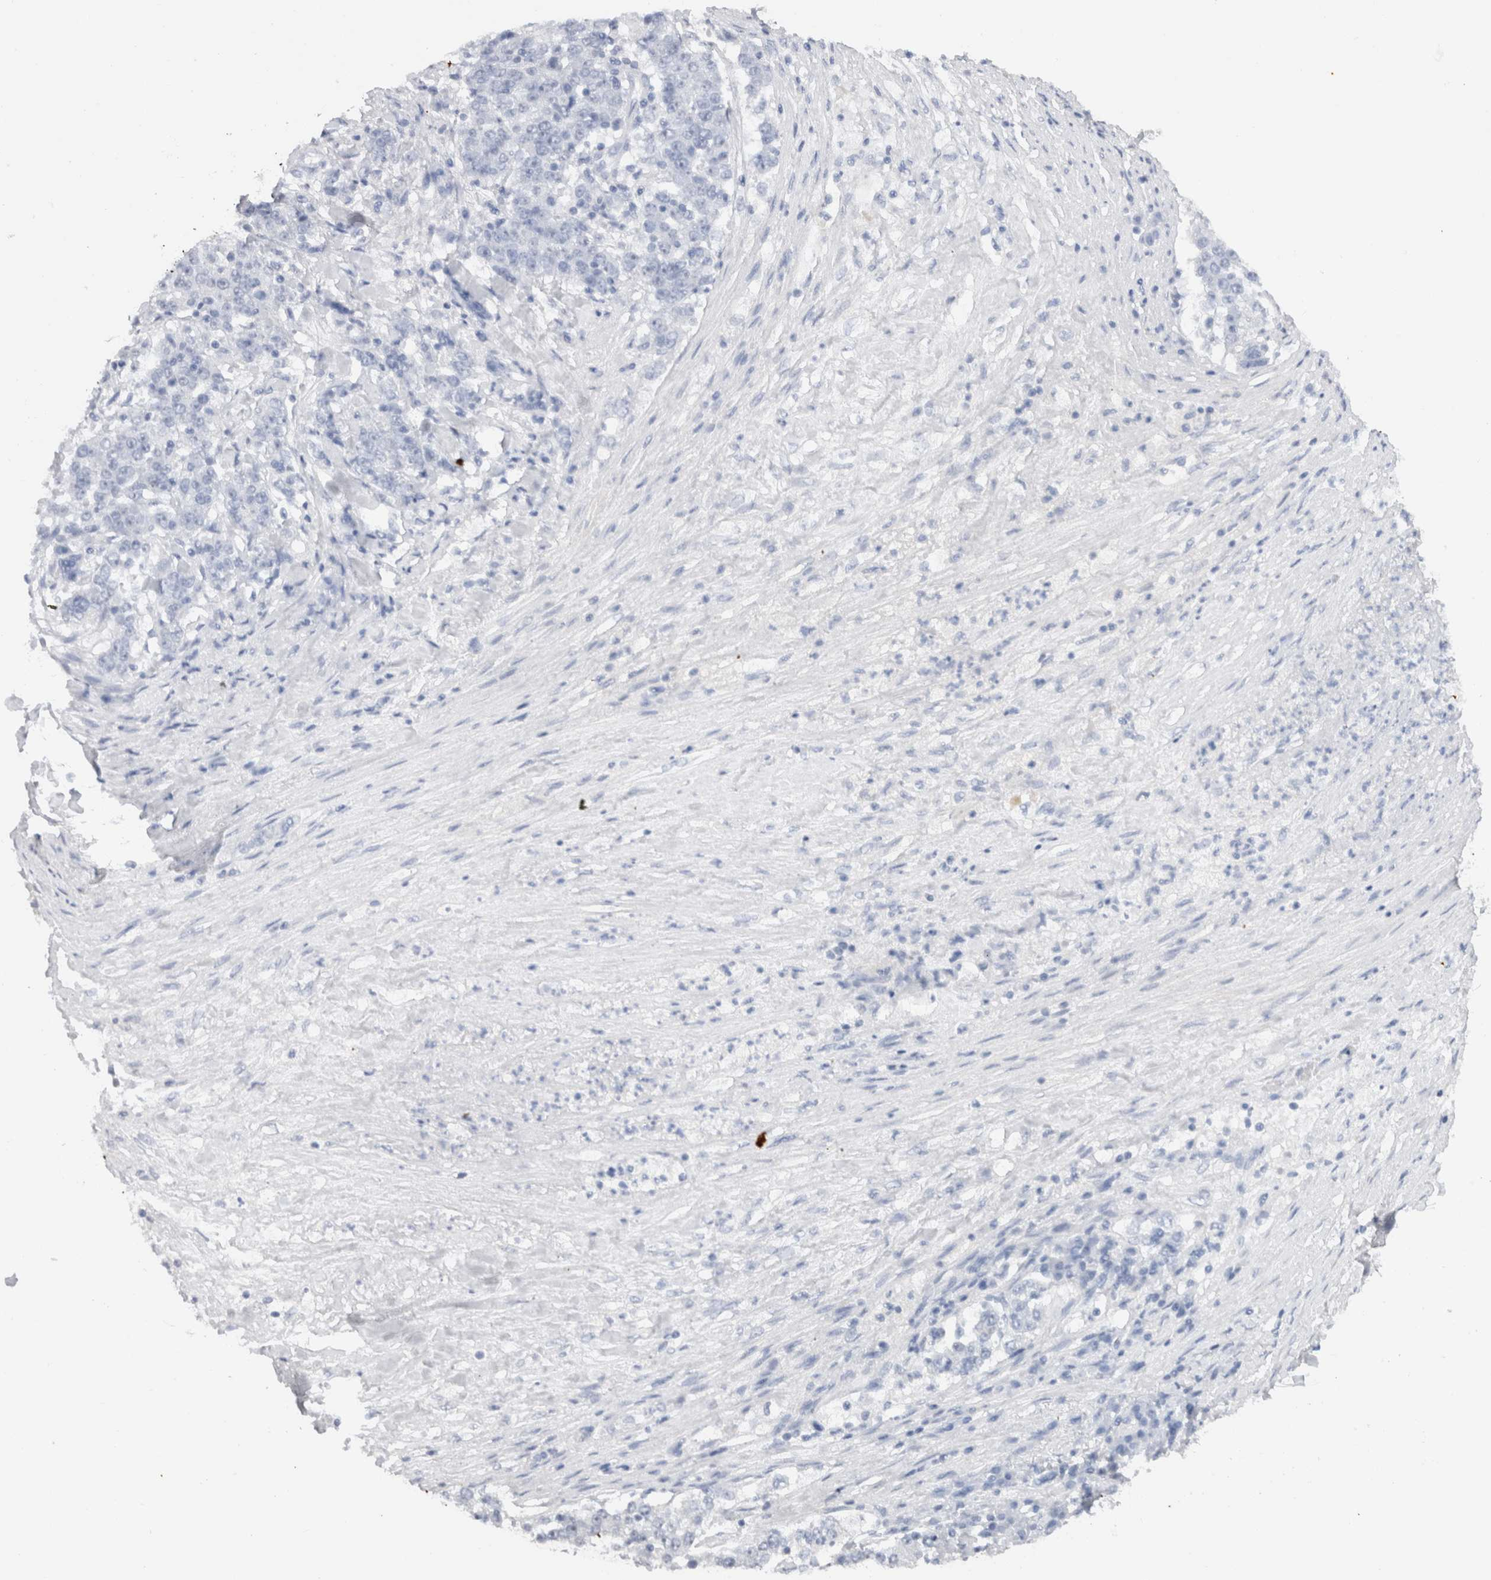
{"staining": {"intensity": "negative", "quantity": "none", "location": "none"}, "tissue": "stomach cancer", "cell_type": "Tumor cells", "image_type": "cancer", "snomed": [{"axis": "morphology", "description": "Adenocarcinoma, NOS"}, {"axis": "topography", "description": "Stomach"}], "caption": "Stomach cancer (adenocarcinoma) was stained to show a protein in brown. There is no significant positivity in tumor cells.", "gene": "C9orf50", "patient": {"sex": "male", "age": 59}}